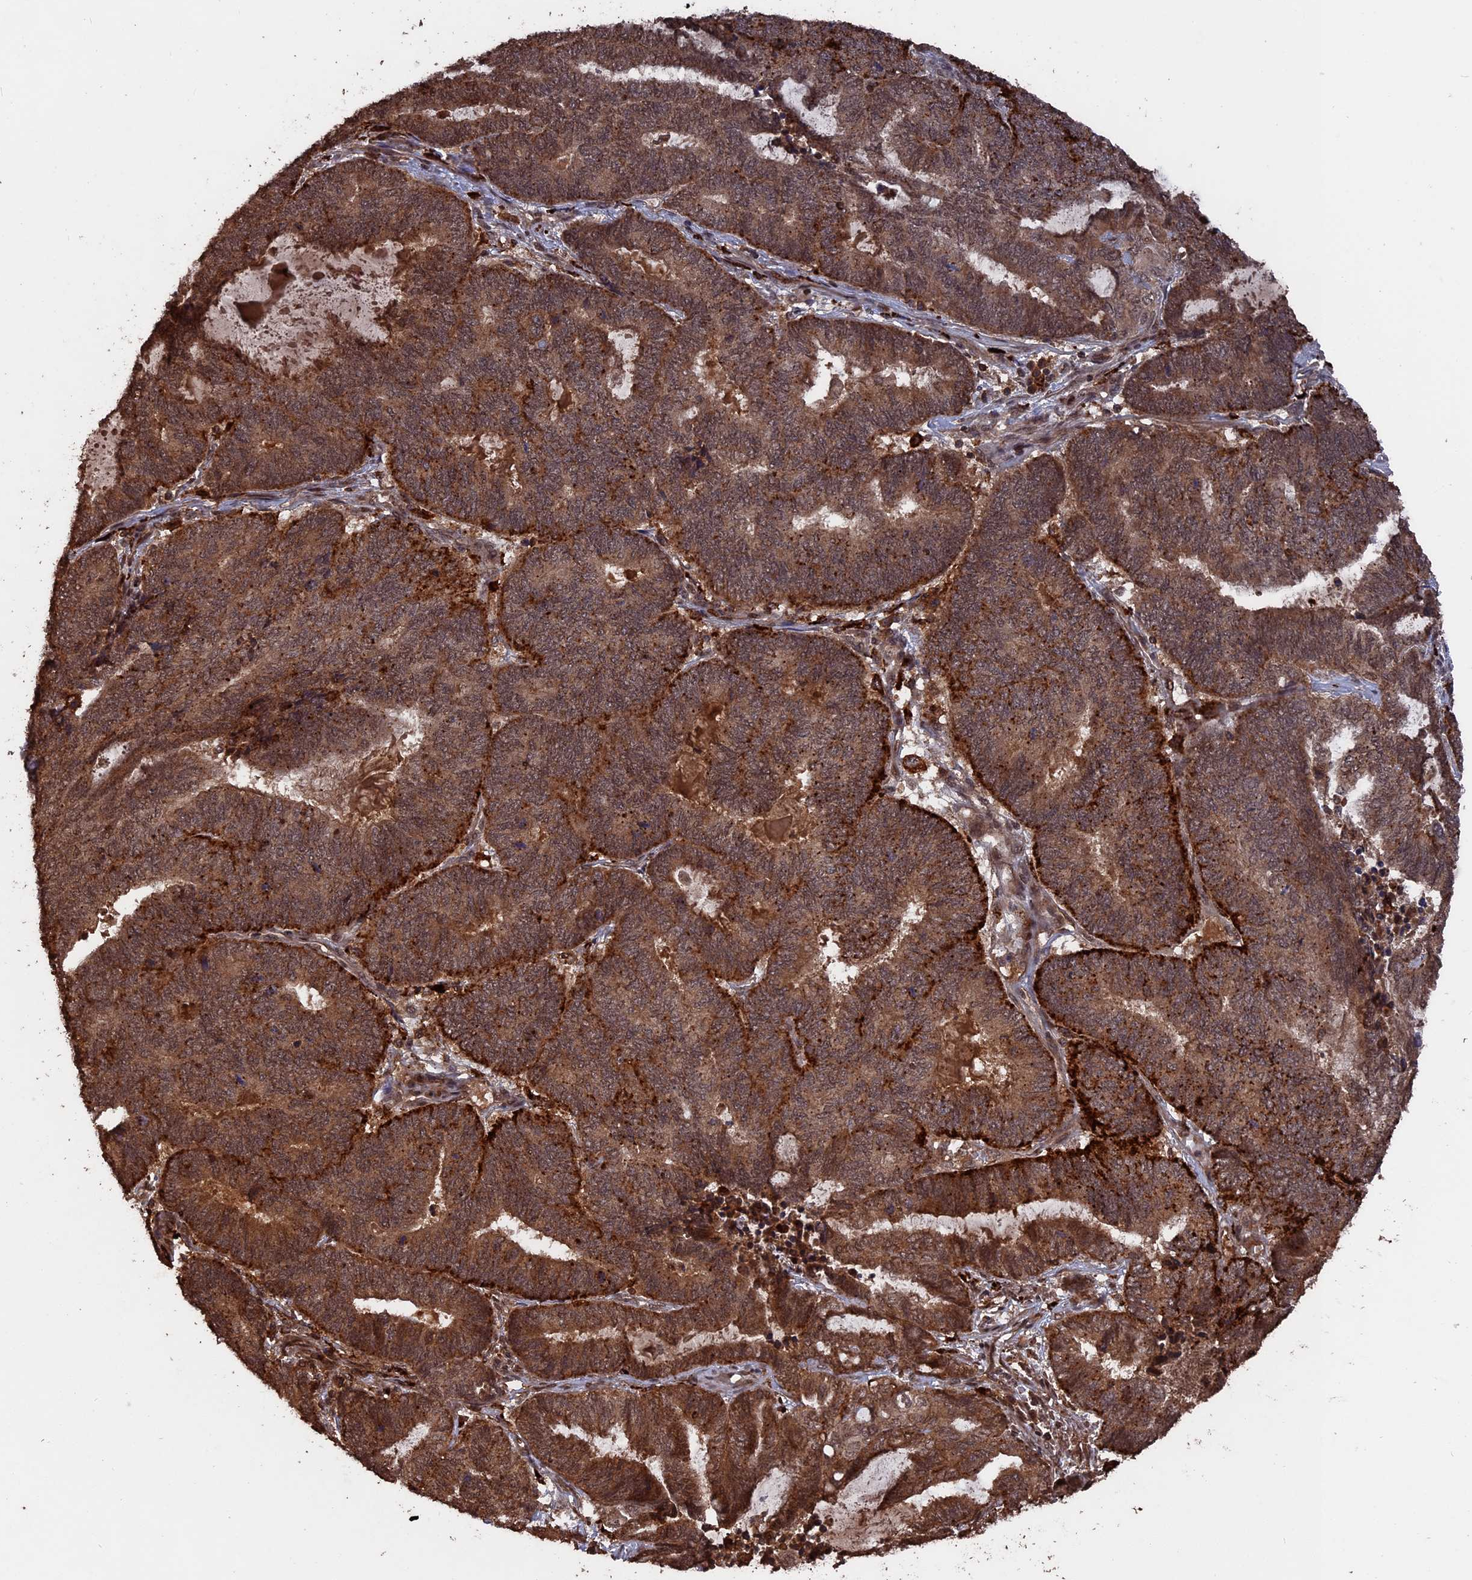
{"staining": {"intensity": "strong", "quantity": ">75%", "location": "cytoplasmic/membranous,nuclear"}, "tissue": "endometrial cancer", "cell_type": "Tumor cells", "image_type": "cancer", "snomed": [{"axis": "morphology", "description": "Adenocarcinoma, NOS"}, {"axis": "topography", "description": "Uterus"}, {"axis": "topography", "description": "Endometrium"}], "caption": "Tumor cells demonstrate high levels of strong cytoplasmic/membranous and nuclear expression in approximately >75% of cells in endometrial adenocarcinoma.", "gene": "TELO2", "patient": {"sex": "female", "age": 70}}